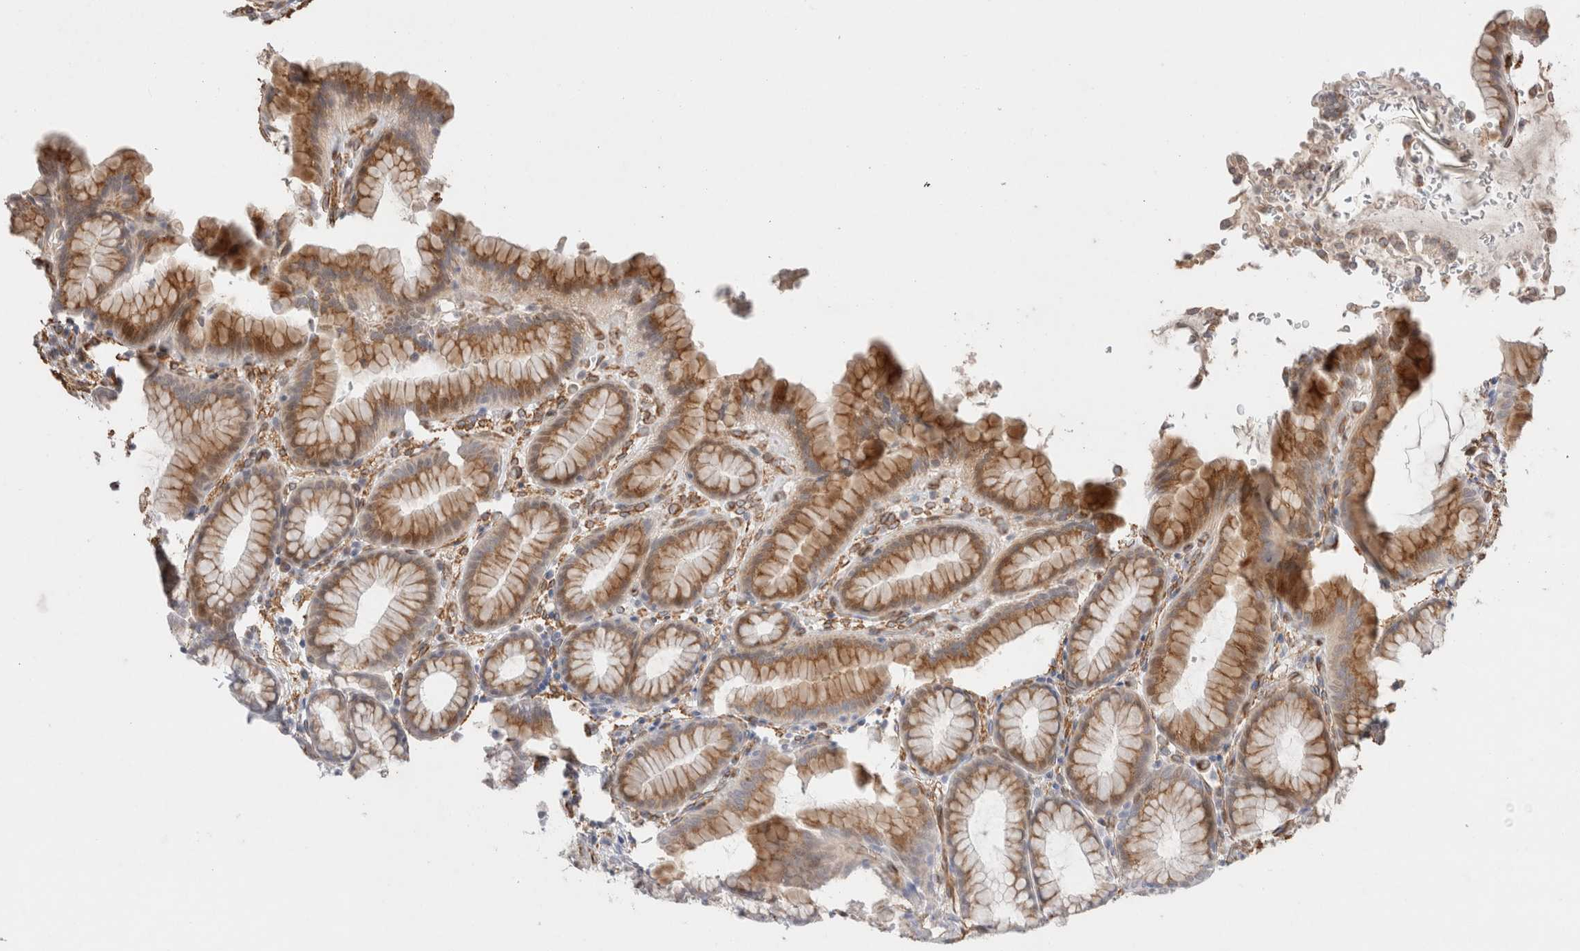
{"staining": {"intensity": "strong", "quantity": "<25%", "location": "cytoplasmic/membranous"}, "tissue": "stomach", "cell_type": "Glandular cells", "image_type": "normal", "snomed": [{"axis": "morphology", "description": "Normal tissue, NOS"}, {"axis": "topography", "description": "Stomach"}], "caption": "Protein staining reveals strong cytoplasmic/membranous positivity in approximately <25% of glandular cells in normal stomach. The protein is shown in brown color, while the nuclei are stained blue.", "gene": "CAAP1", "patient": {"sex": "male", "age": 42}}